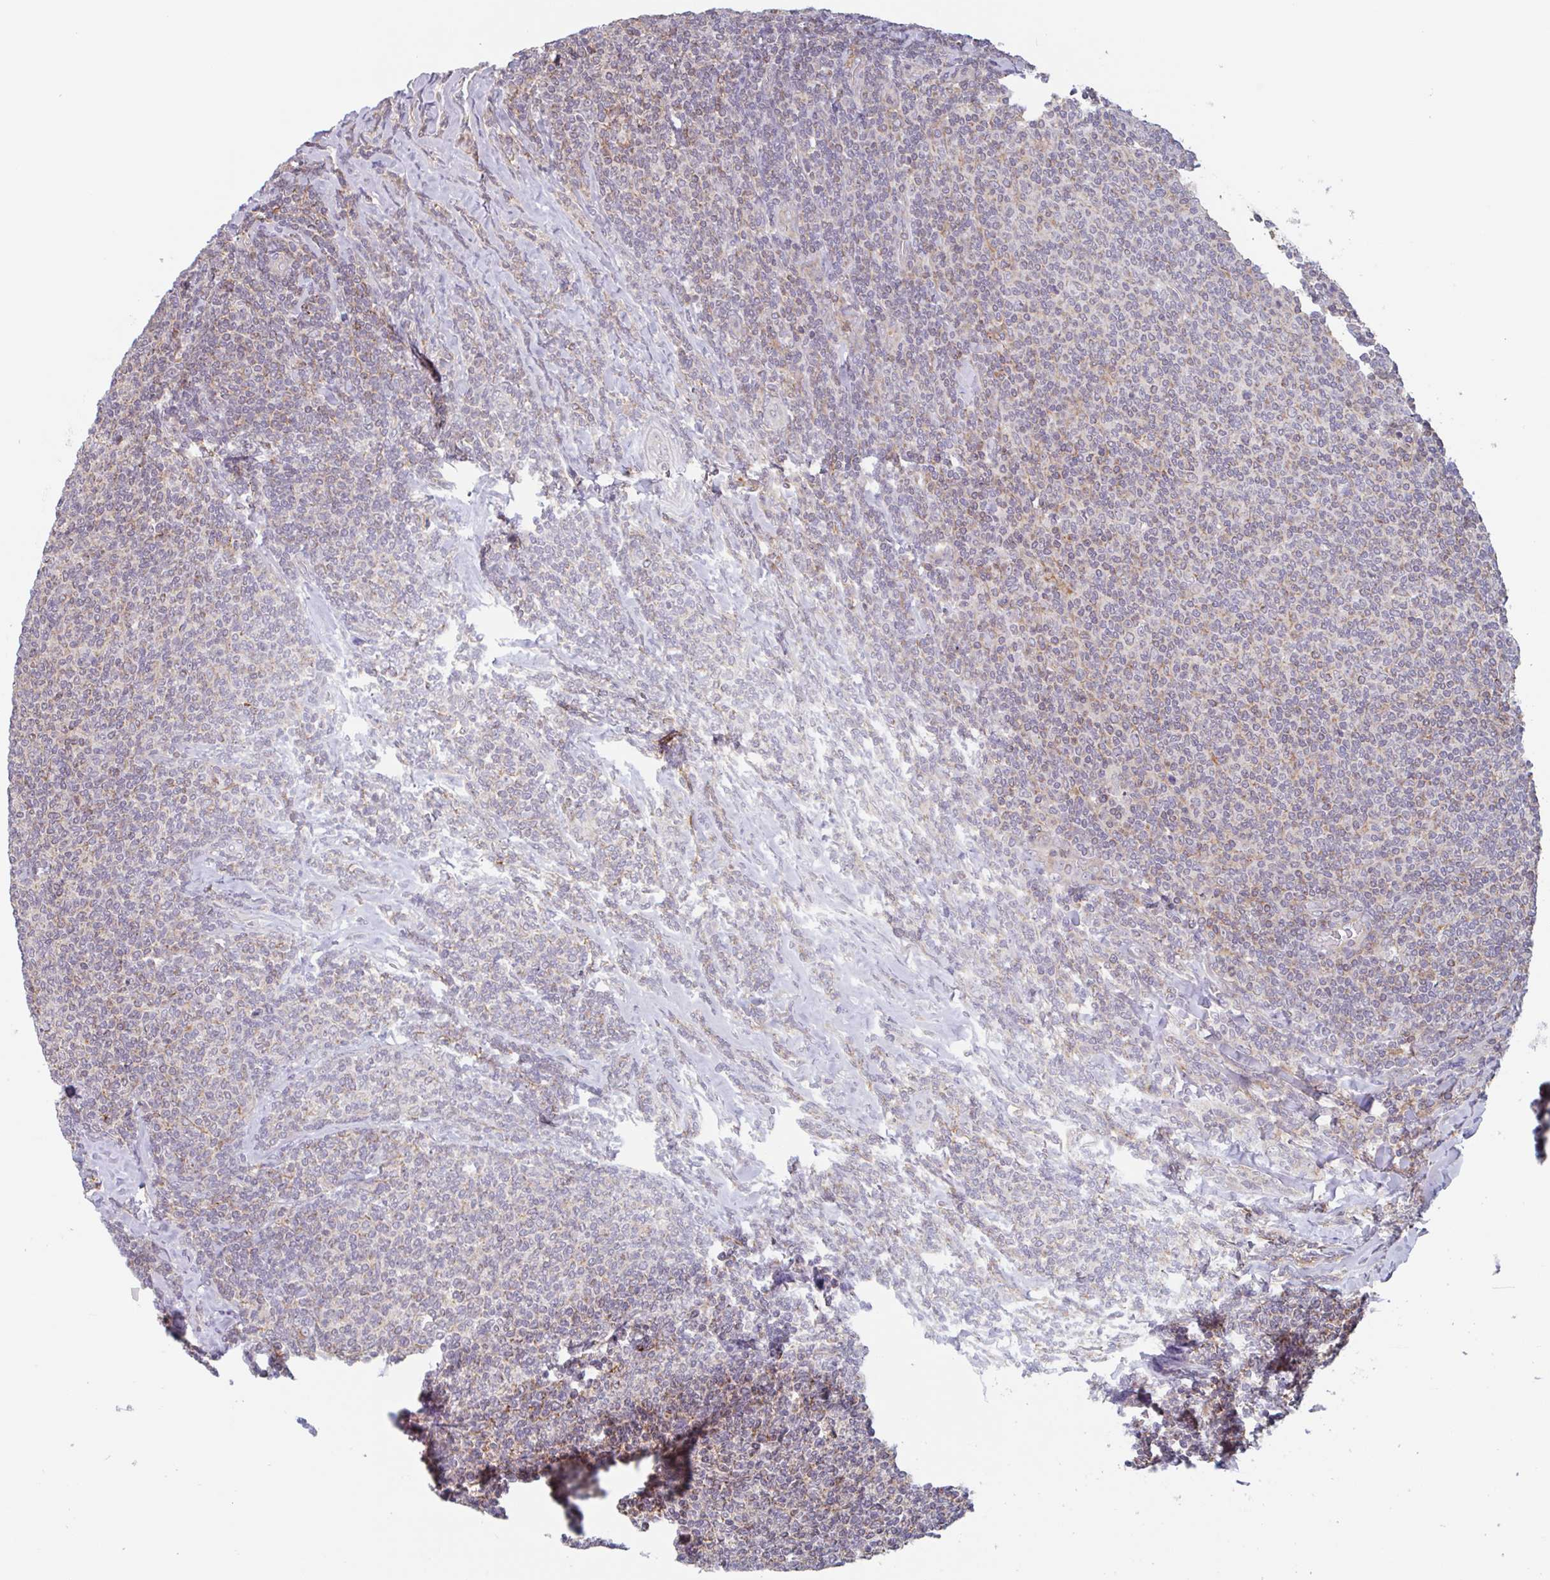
{"staining": {"intensity": "moderate", "quantity": "<25%", "location": "cytoplasmic/membranous"}, "tissue": "lymphoma", "cell_type": "Tumor cells", "image_type": "cancer", "snomed": [{"axis": "morphology", "description": "Malignant lymphoma, non-Hodgkin's type, Low grade"}, {"axis": "topography", "description": "Lymph node"}], "caption": "Malignant lymphoma, non-Hodgkin's type (low-grade) stained for a protein (brown) reveals moderate cytoplasmic/membranous positive staining in about <25% of tumor cells.", "gene": "SURF1", "patient": {"sex": "male", "age": 52}}